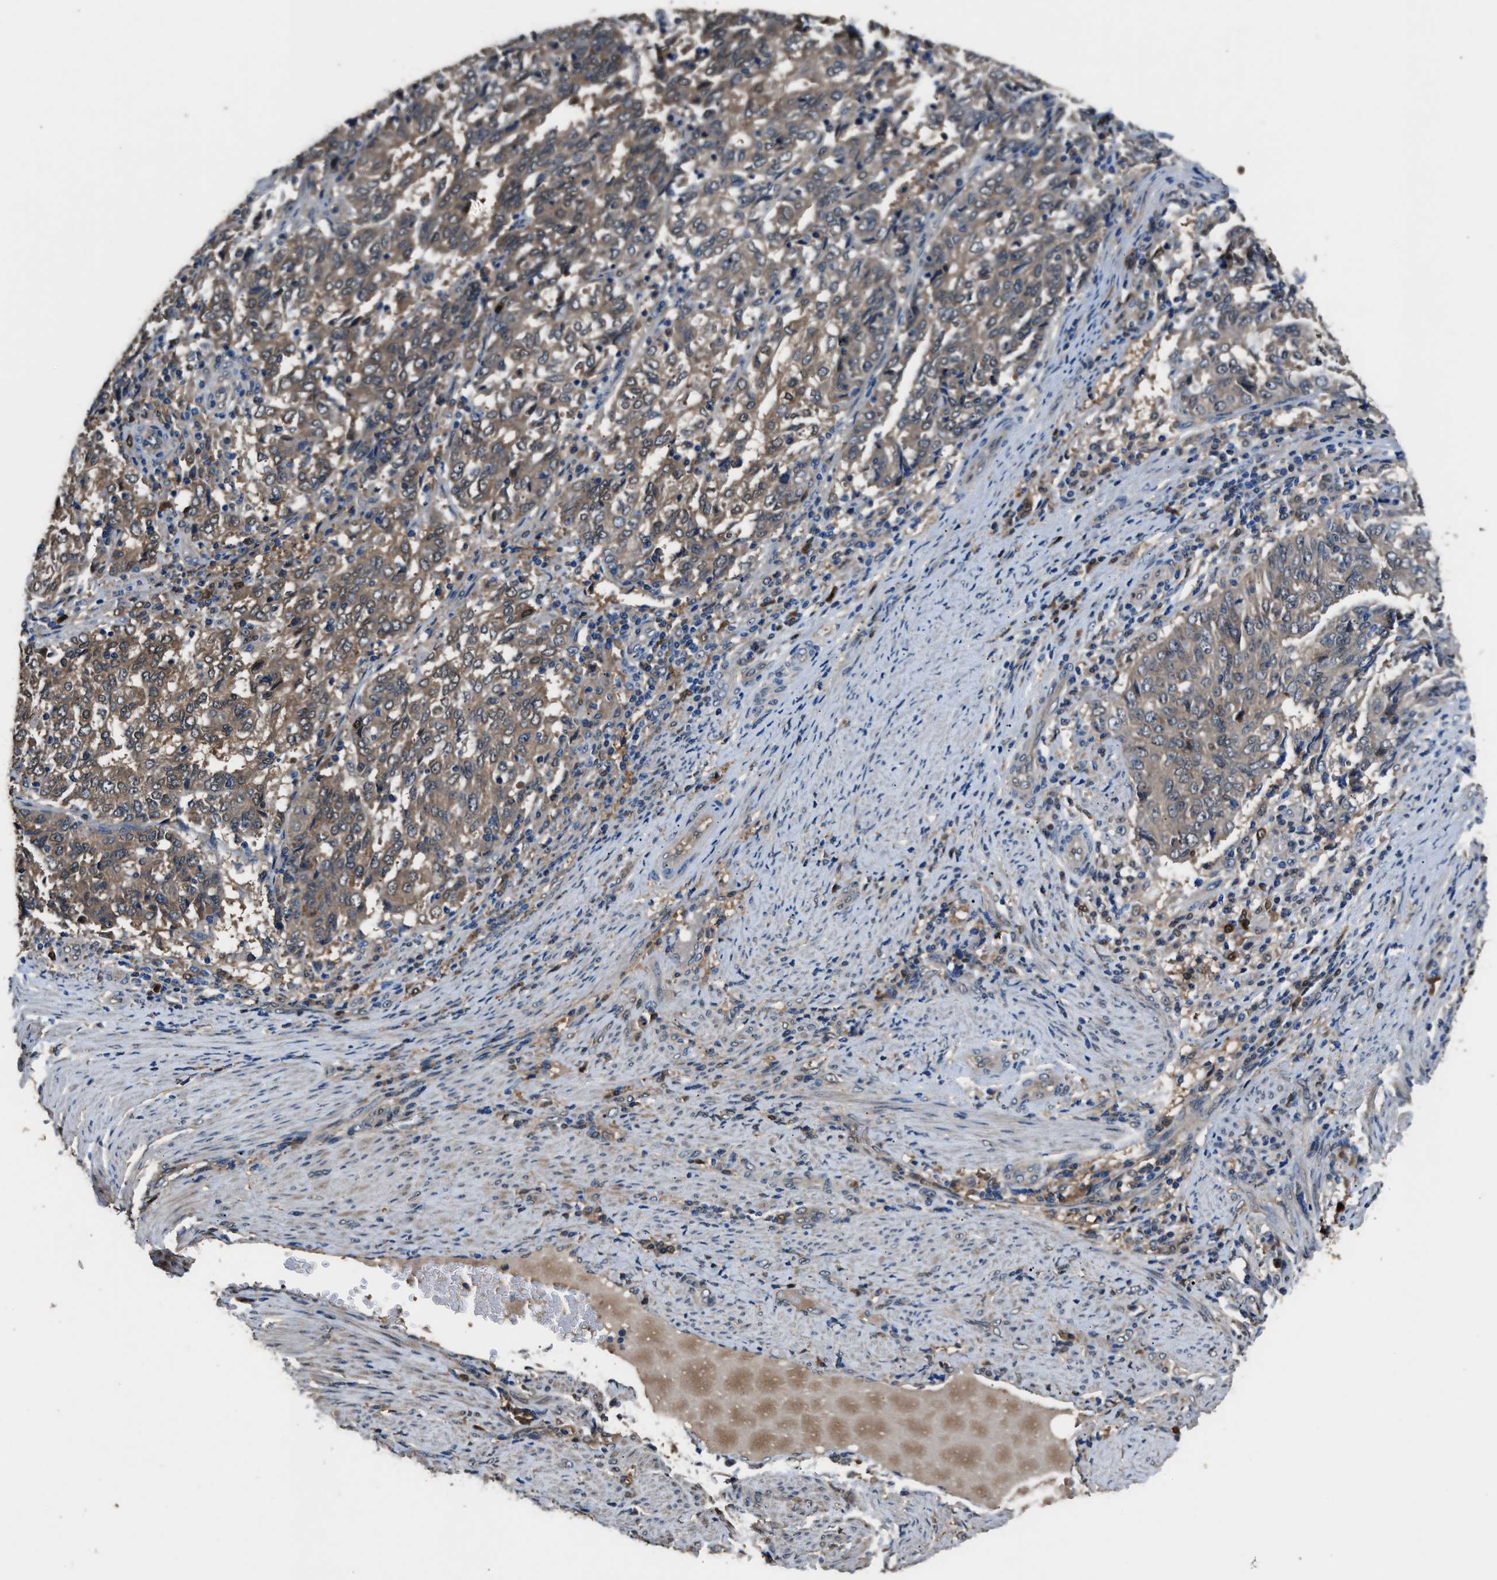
{"staining": {"intensity": "moderate", "quantity": "25%-75%", "location": "cytoplasmic/membranous"}, "tissue": "endometrial cancer", "cell_type": "Tumor cells", "image_type": "cancer", "snomed": [{"axis": "morphology", "description": "Adenocarcinoma, NOS"}, {"axis": "topography", "description": "Endometrium"}], "caption": "Immunohistochemistry (IHC) micrograph of human endometrial cancer stained for a protein (brown), which displays medium levels of moderate cytoplasmic/membranous staining in about 25%-75% of tumor cells.", "gene": "GSTP1", "patient": {"sex": "female", "age": 80}}